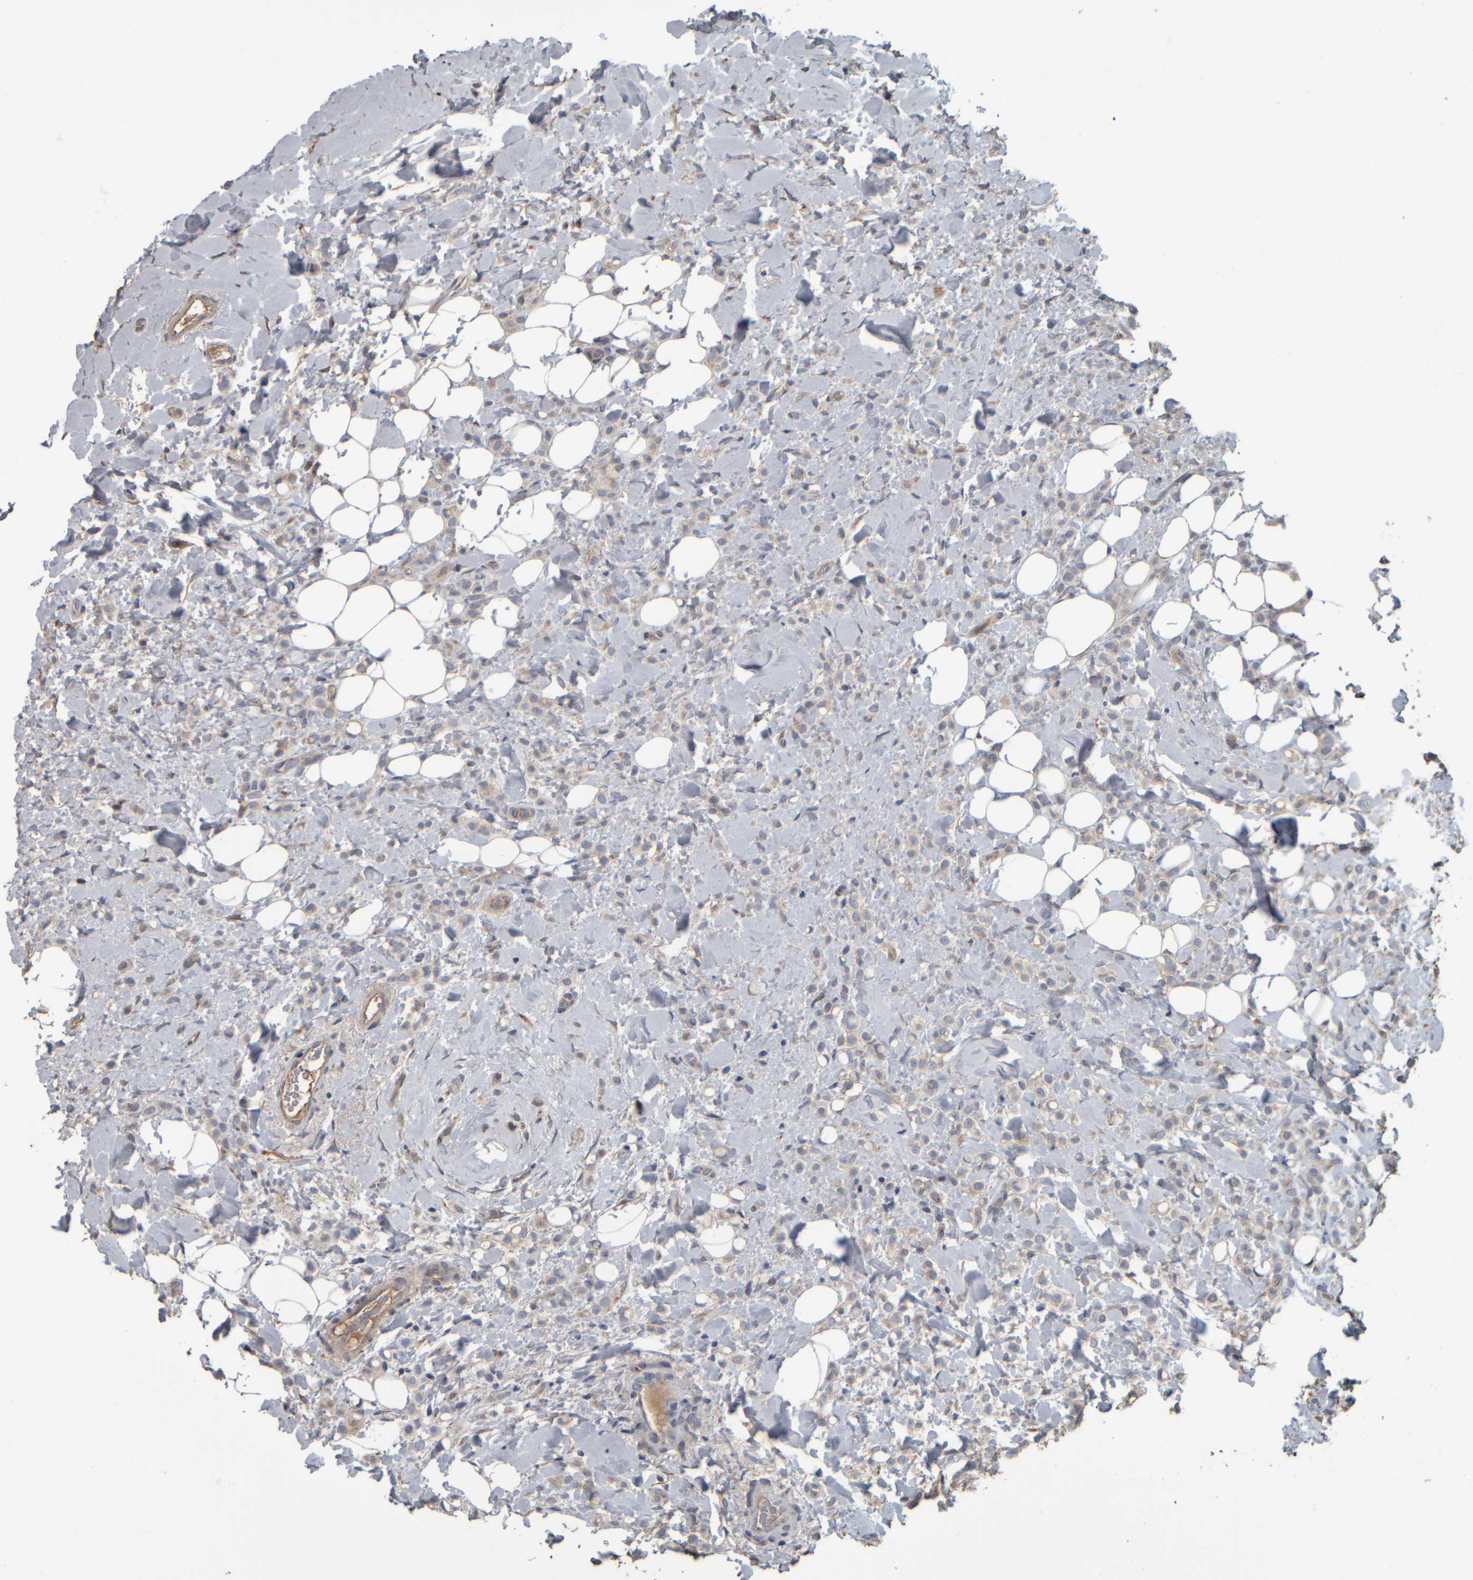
{"staining": {"intensity": "weak", "quantity": ">75%", "location": "cytoplasmic/membranous"}, "tissue": "breast cancer", "cell_type": "Tumor cells", "image_type": "cancer", "snomed": [{"axis": "morphology", "description": "Normal tissue, NOS"}, {"axis": "morphology", "description": "Lobular carcinoma"}, {"axis": "topography", "description": "Breast"}], "caption": "Human breast cancer stained for a protein (brown) exhibits weak cytoplasmic/membranous positive positivity in approximately >75% of tumor cells.", "gene": "CAVIN4", "patient": {"sex": "female", "age": 50}}